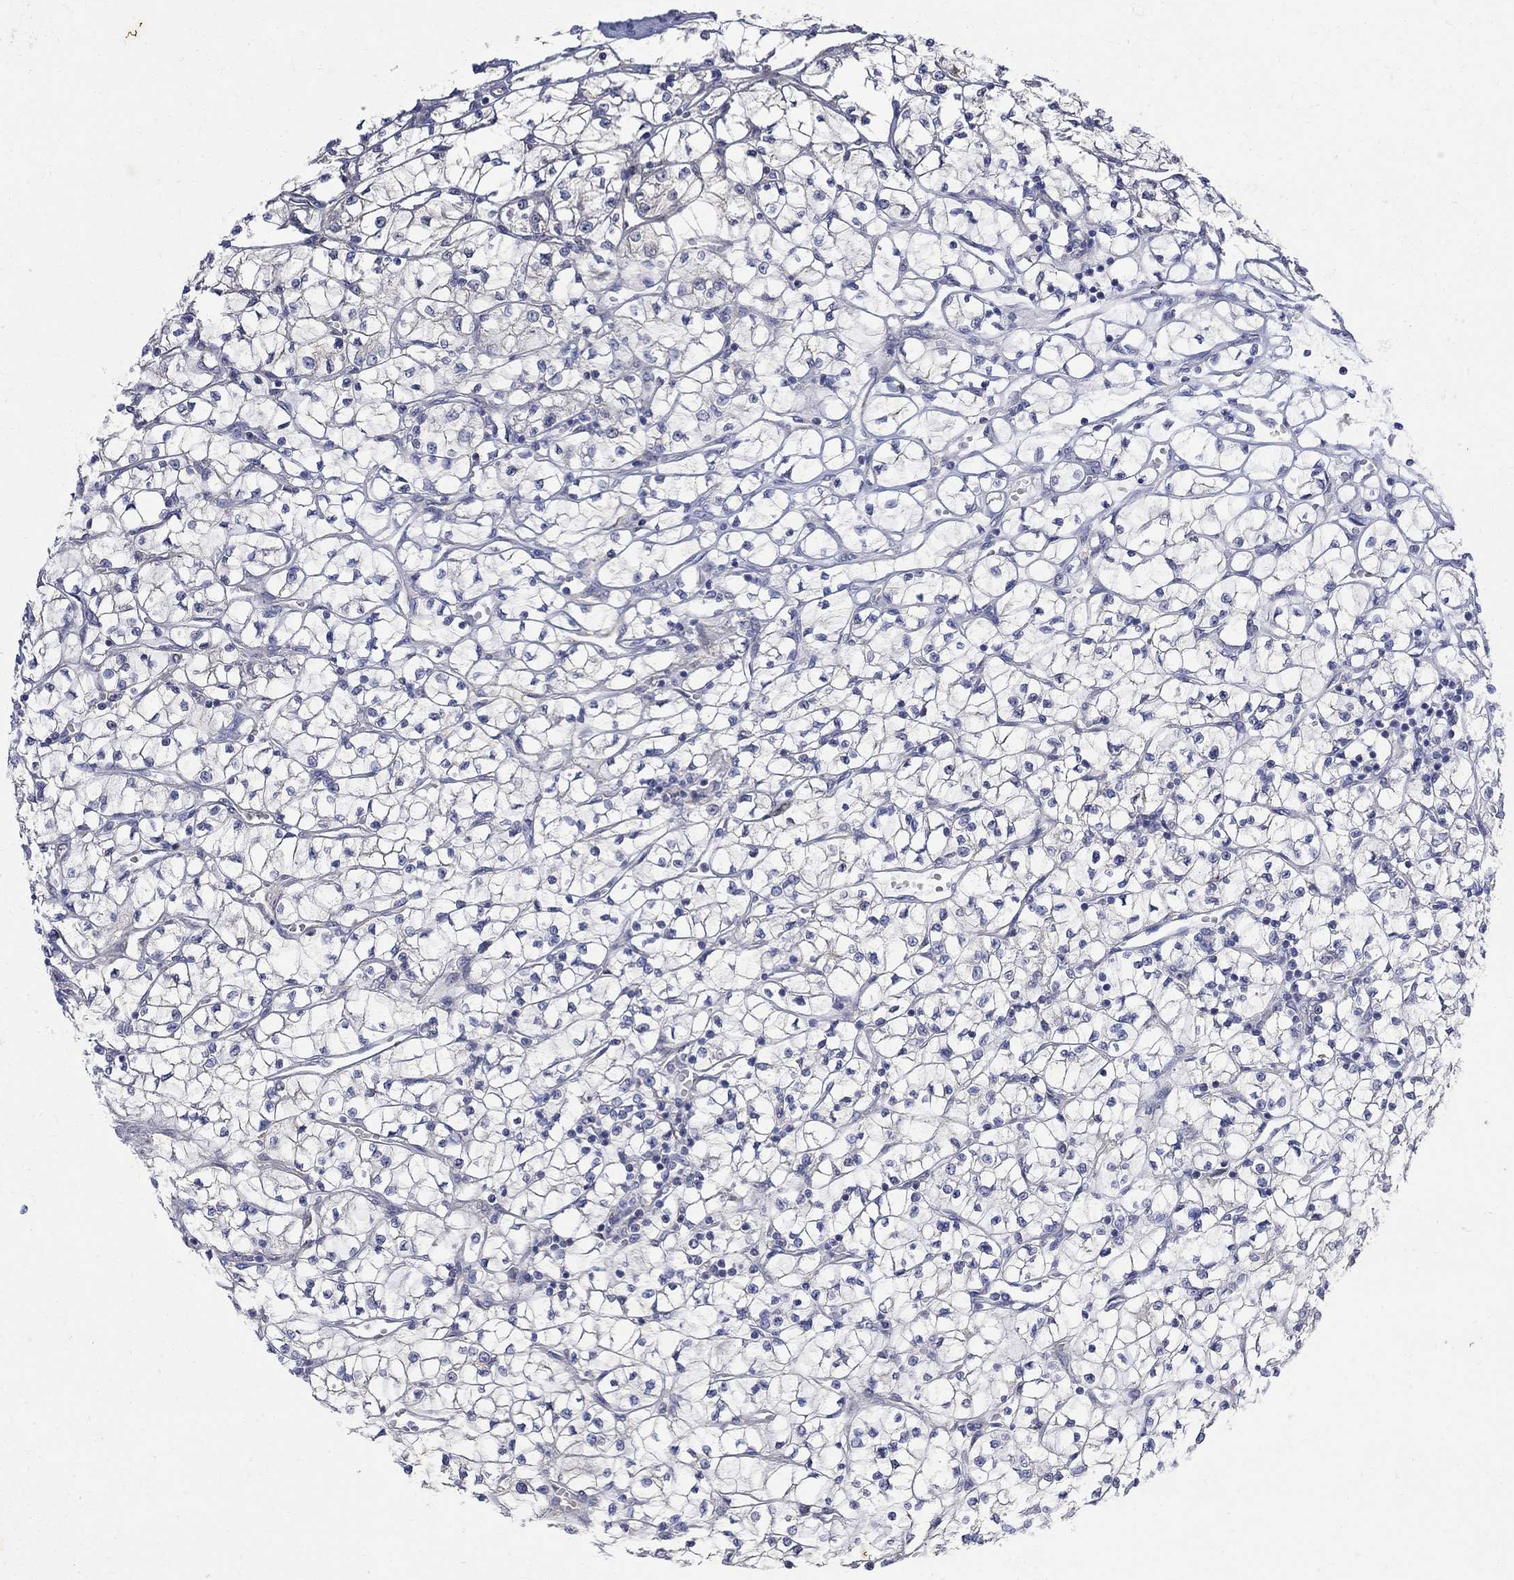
{"staining": {"intensity": "negative", "quantity": "none", "location": "none"}, "tissue": "renal cancer", "cell_type": "Tumor cells", "image_type": "cancer", "snomed": [{"axis": "morphology", "description": "Adenocarcinoma, NOS"}, {"axis": "topography", "description": "Kidney"}], "caption": "IHC of human renal cancer (adenocarcinoma) reveals no positivity in tumor cells.", "gene": "FNDC5", "patient": {"sex": "female", "age": 64}}